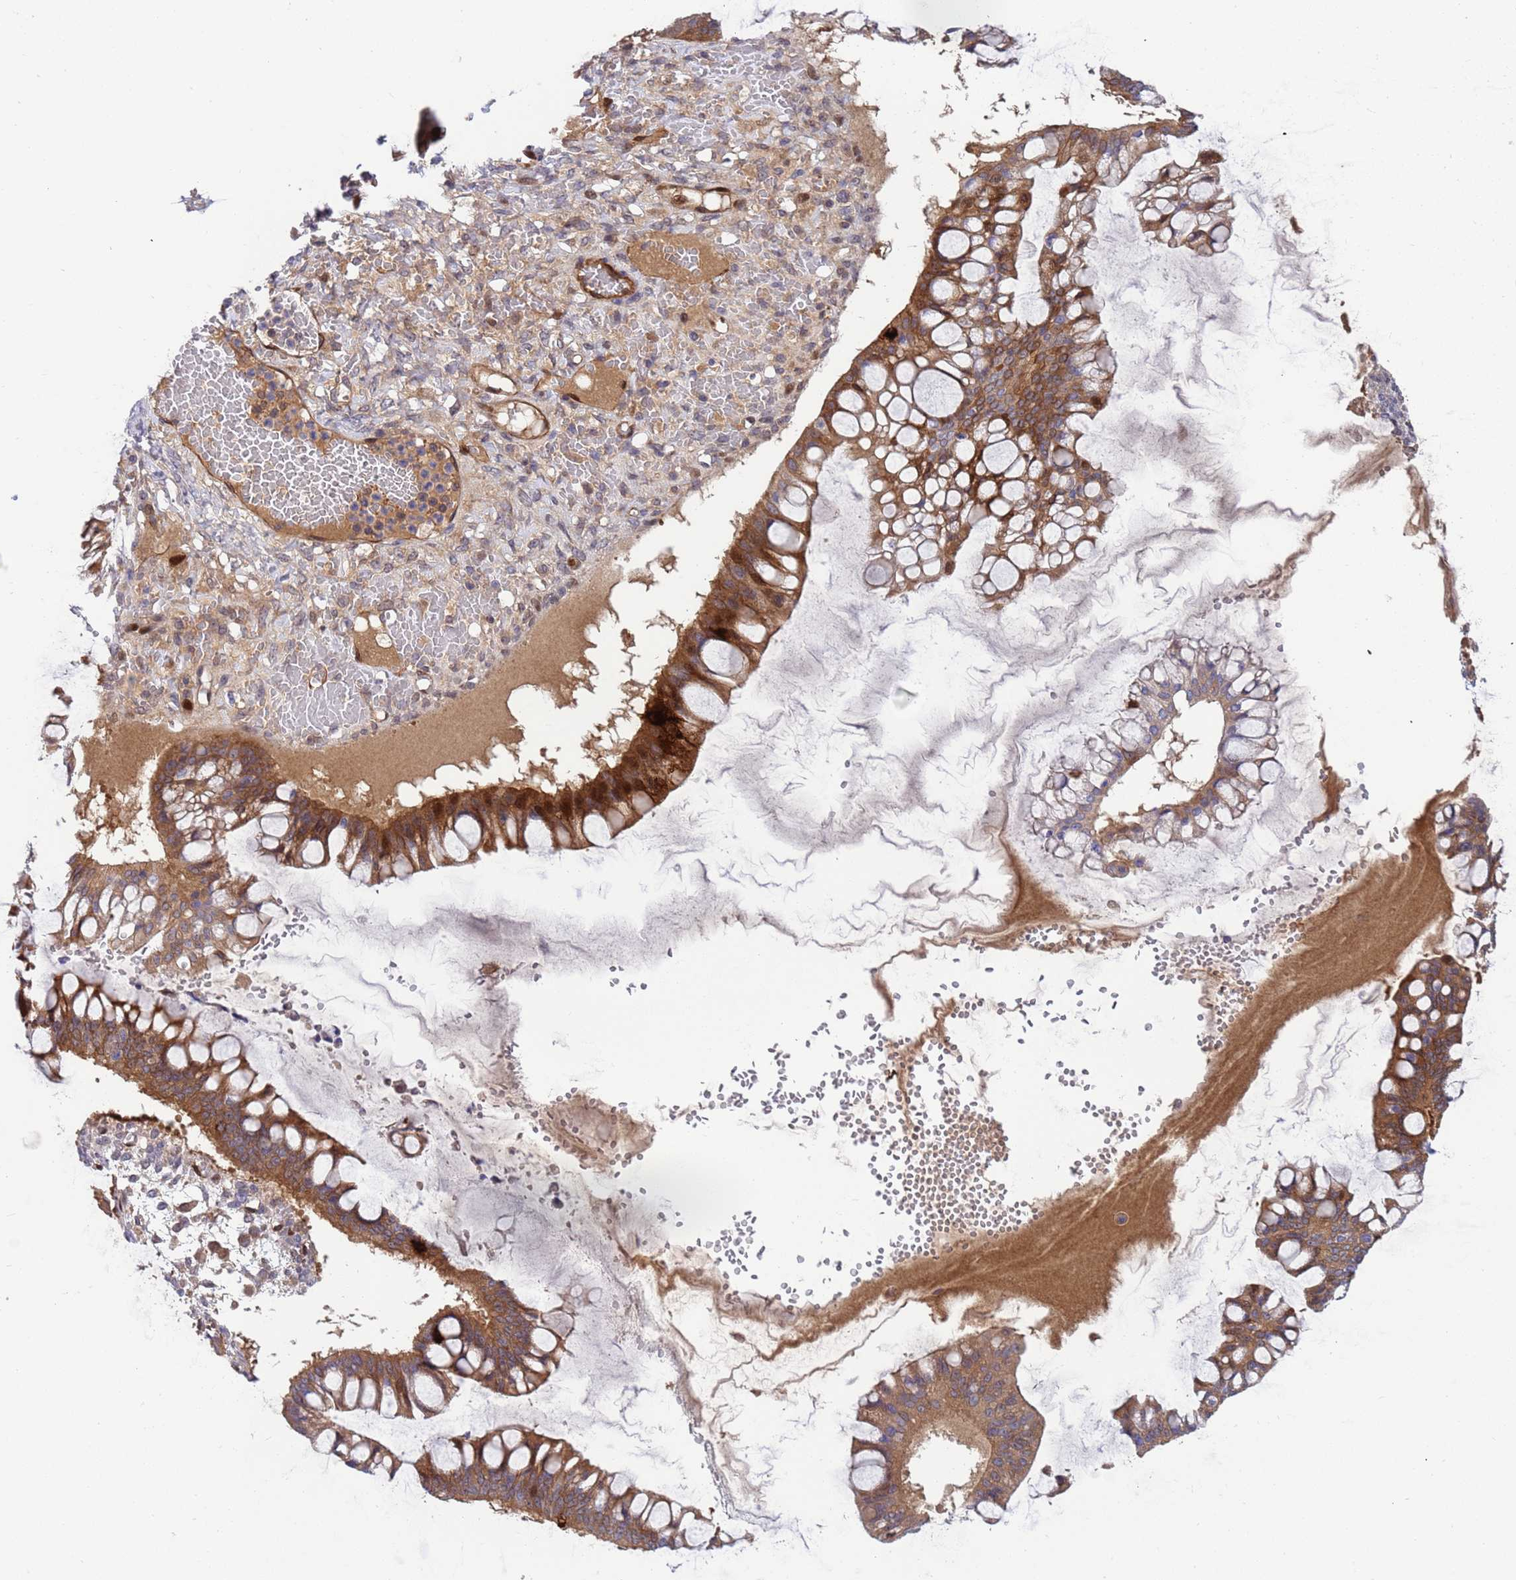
{"staining": {"intensity": "moderate", "quantity": ">75%", "location": "cytoplasmic/membranous,nuclear"}, "tissue": "ovarian cancer", "cell_type": "Tumor cells", "image_type": "cancer", "snomed": [{"axis": "morphology", "description": "Cystadenocarcinoma, mucinous, NOS"}, {"axis": "topography", "description": "Ovary"}], "caption": "Immunohistochemistry (DAB (3,3'-diaminobenzidine)) staining of ovarian mucinous cystadenocarcinoma displays moderate cytoplasmic/membranous and nuclear protein staining in approximately >75% of tumor cells.", "gene": "FOXRED1", "patient": {"sex": "female", "age": 73}}